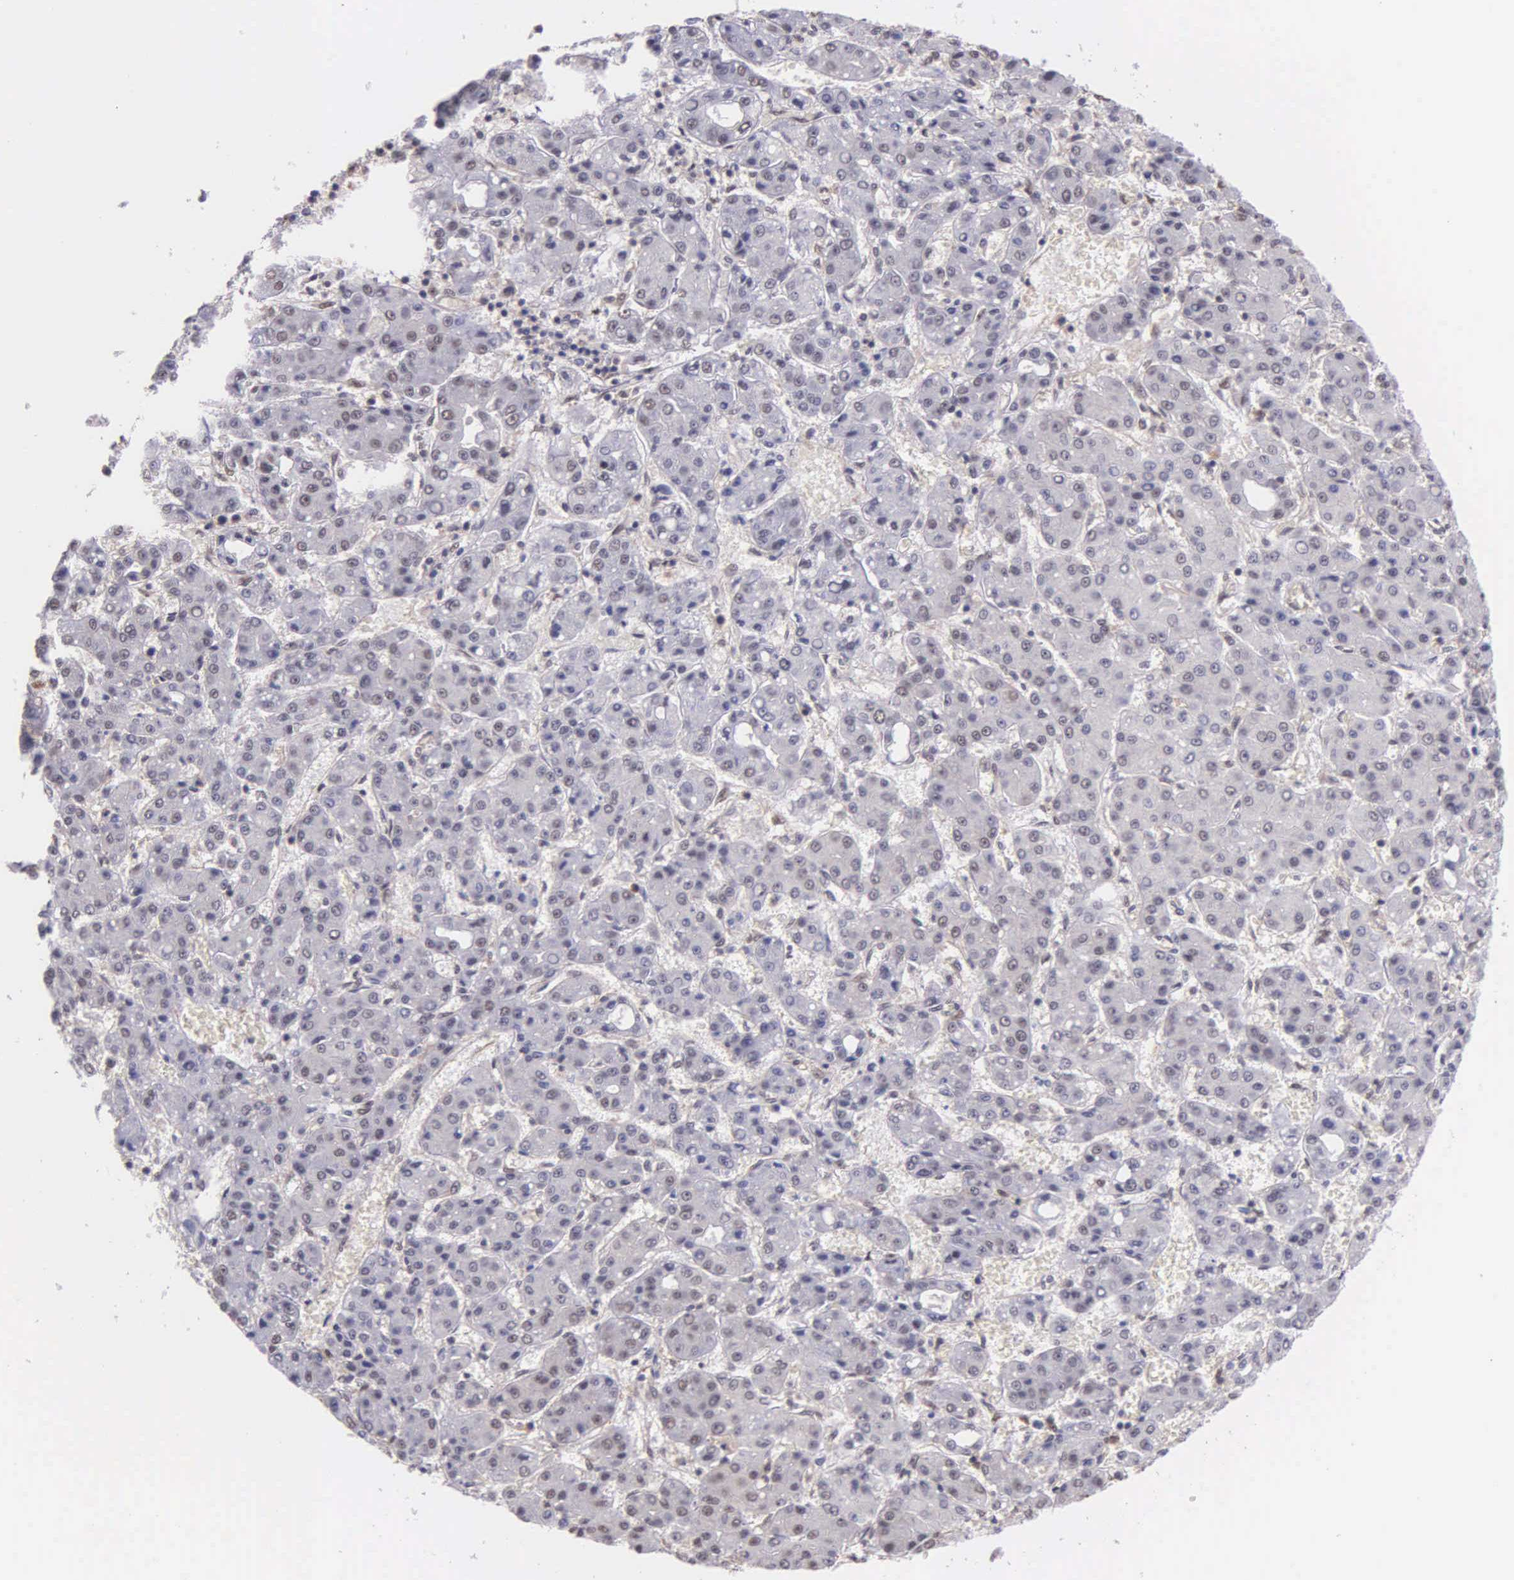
{"staining": {"intensity": "weak", "quantity": "<25%", "location": "cytoplasmic/membranous,nuclear"}, "tissue": "liver cancer", "cell_type": "Tumor cells", "image_type": "cancer", "snomed": [{"axis": "morphology", "description": "Carcinoma, Hepatocellular, NOS"}, {"axis": "topography", "description": "Liver"}], "caption": "Immunohistochemistry (IHC) image of hepatocellular carcinoma (liver) stained for a protein (brown), which demonstrates no positivity in tumor cells.", "gene": "PSMC1", "patient": {"sex": "male", "age": 69}}